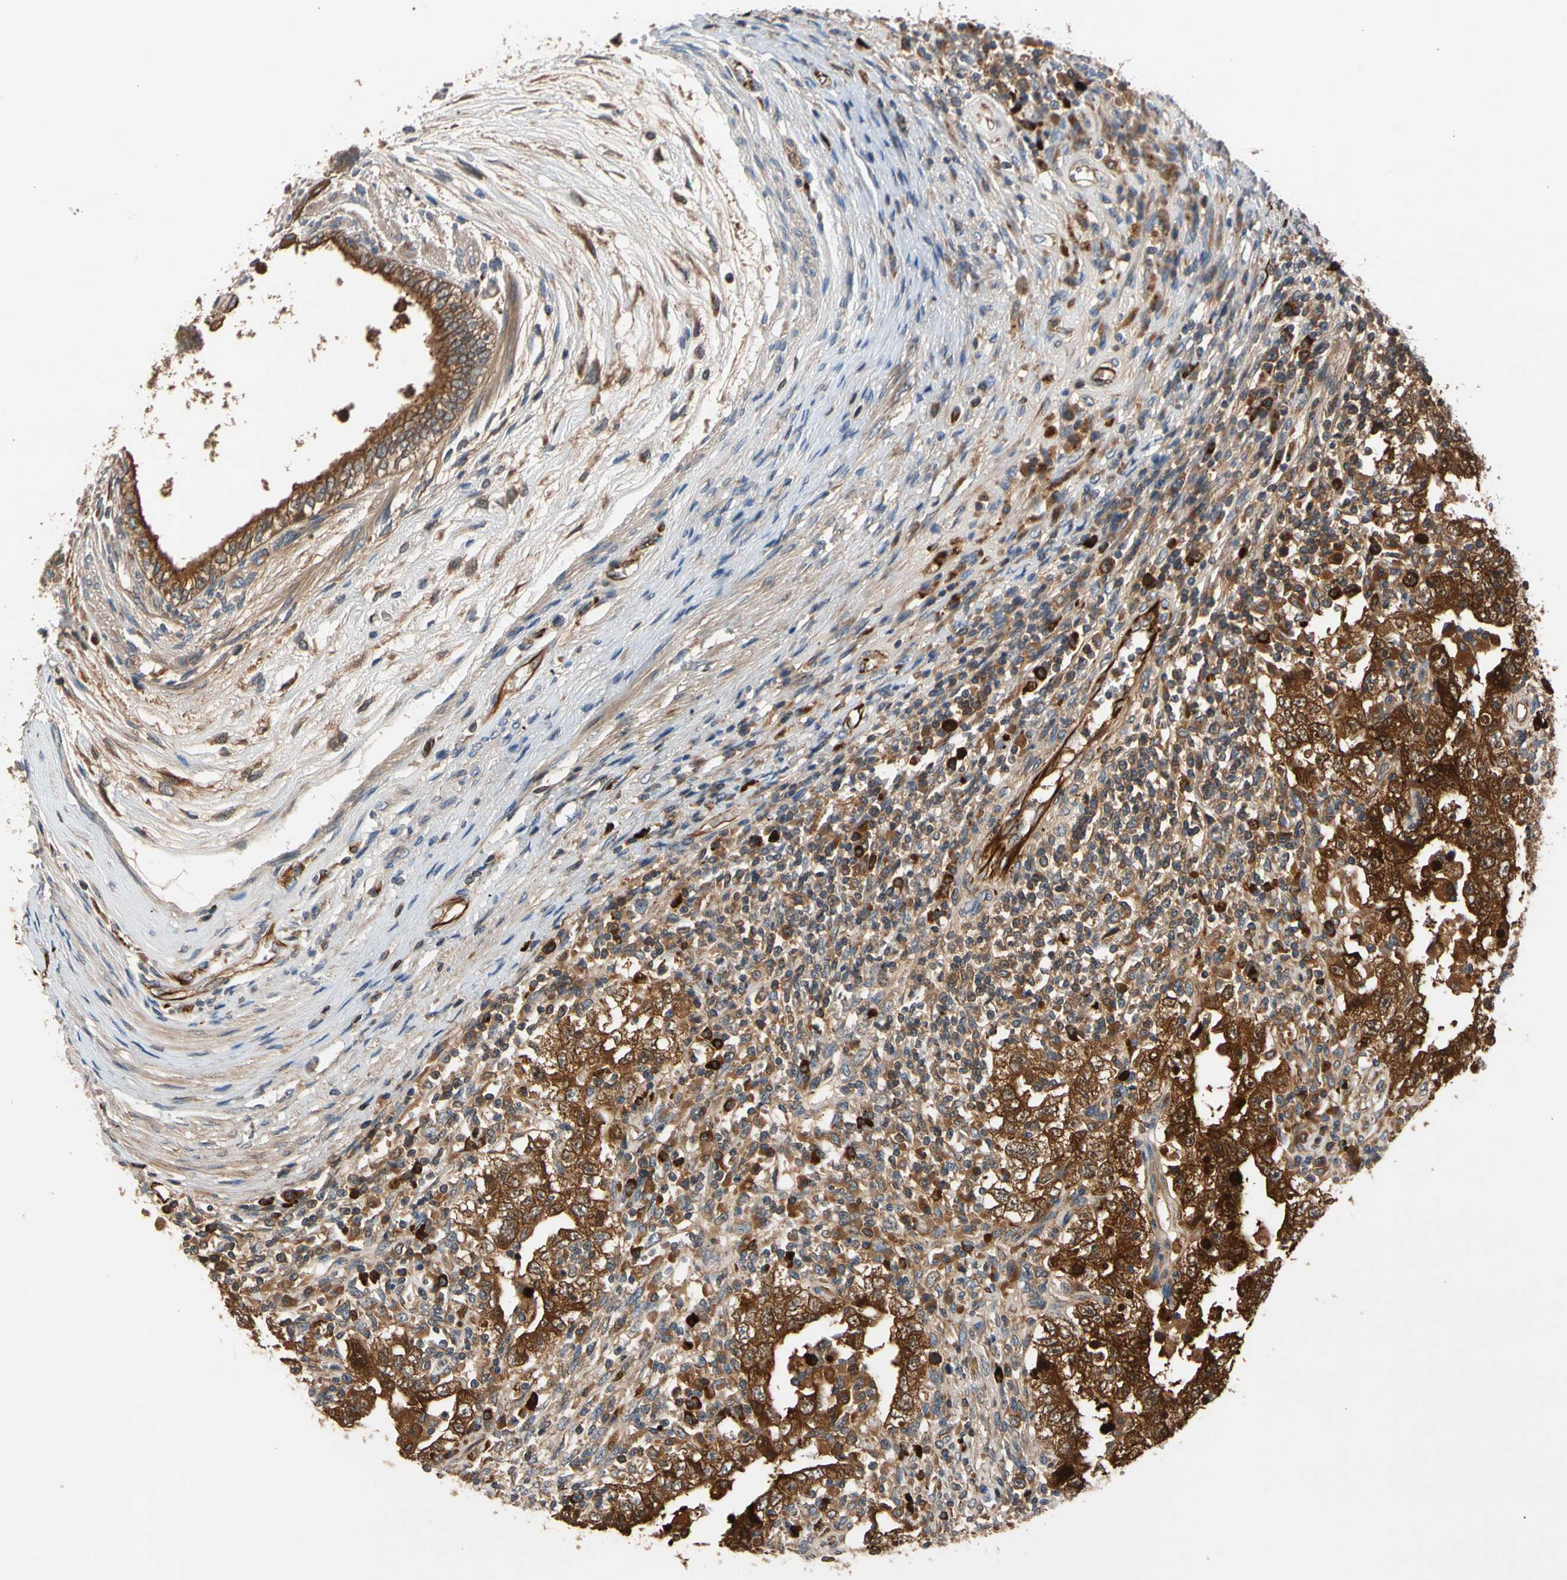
{"staining": {"intensity": "strong", "quantity": ">75%", "location": "cytoplasmic/membranous"}, "tissue": "testis cancer", "cell_type": "Tumor cells", "image_type": "cancer", "snomed": [{"axis": "morphology", "description": "Carcinoma, Embryonal, NOS"}, {"axis": "topography", "description": "Testis"}], "caption": "A histopathology image of testis cancer stained for a protein exhibits strong cytoplasmic/membranous brown staining in tumor cells.", "gene": "FGD6", "patient": {"sex": "male", "age": 26}}